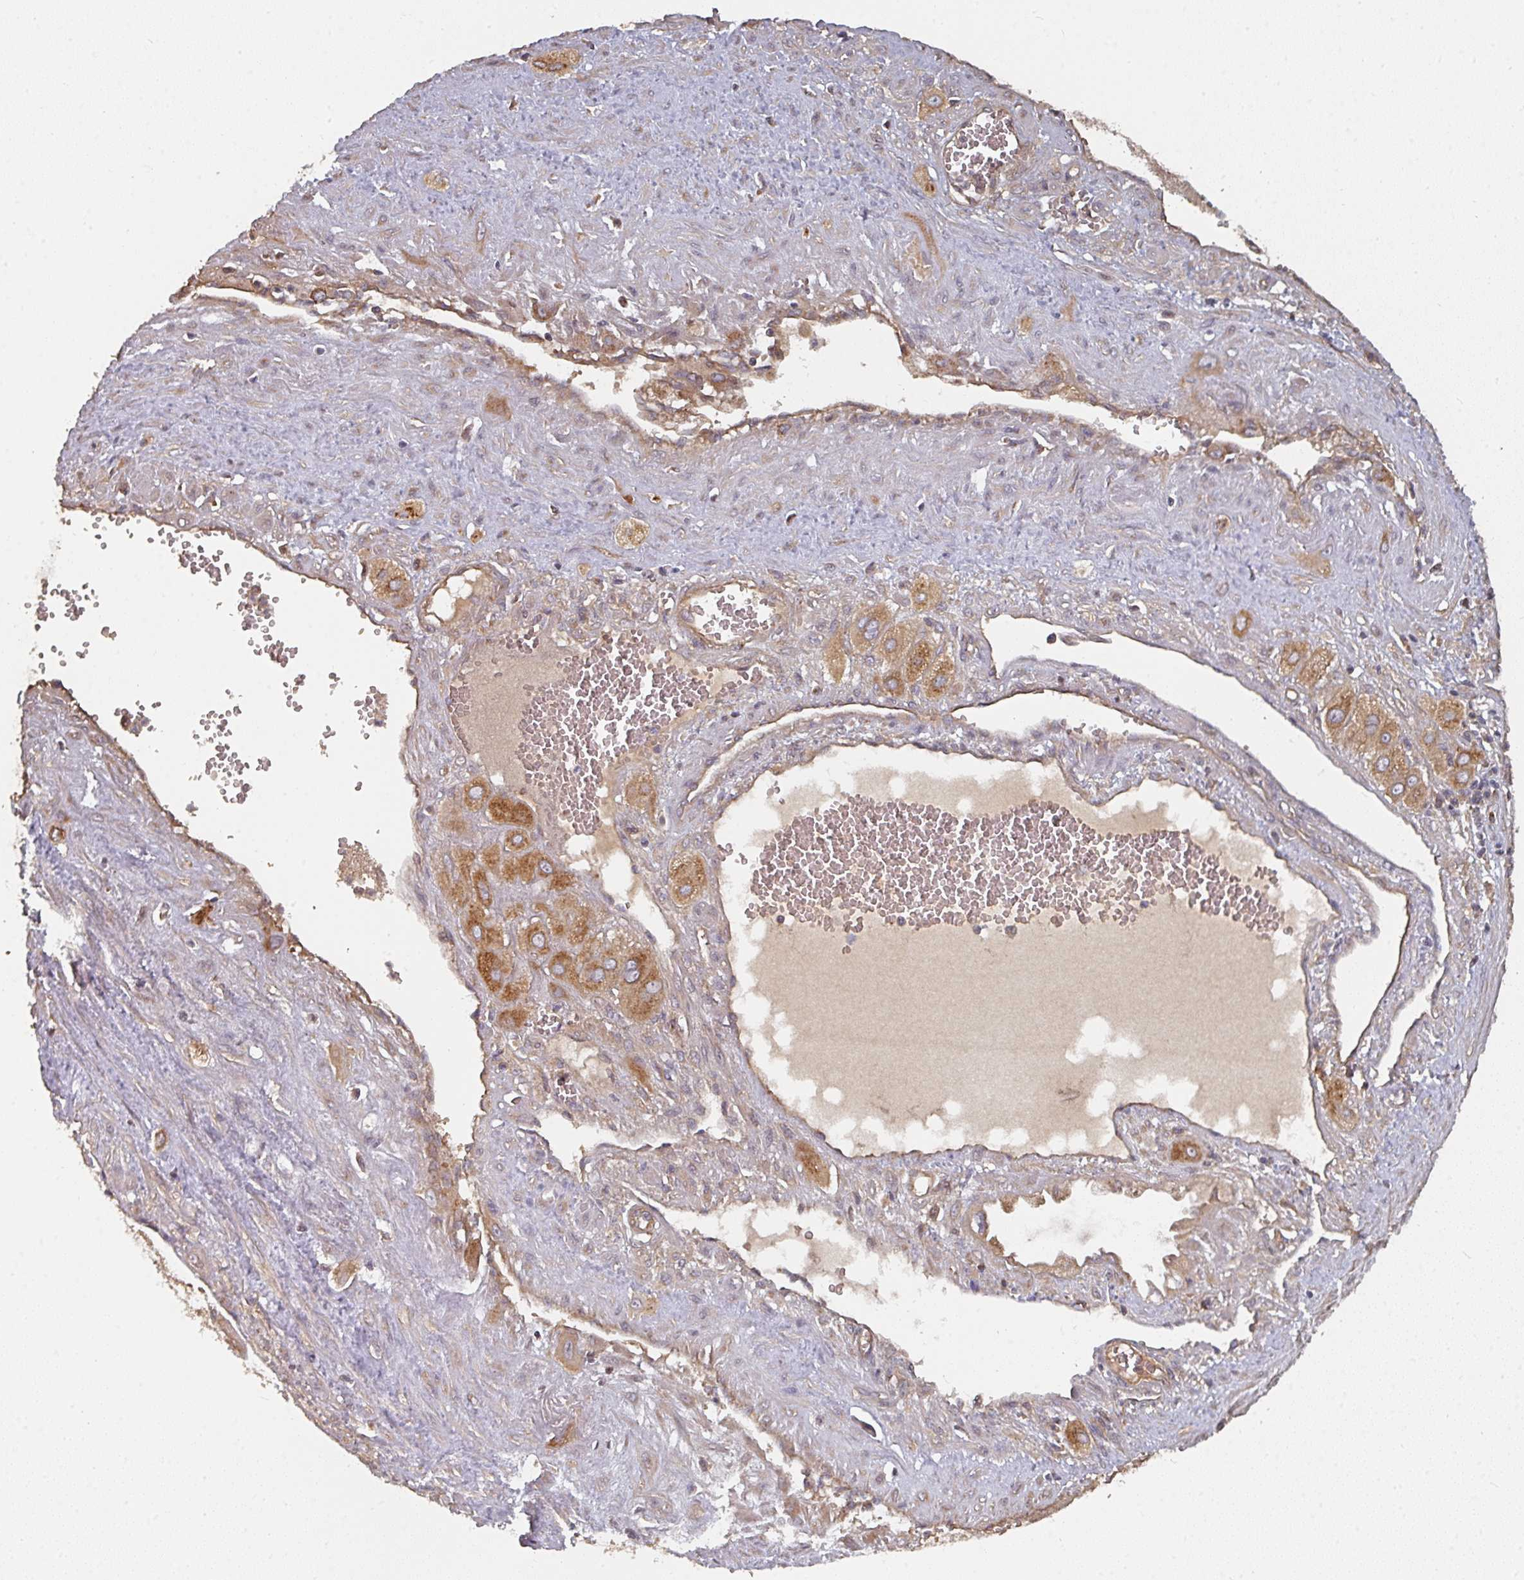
{"staining": {"intensity": "moderate", "quantity": ">75%", "location": "cytoplasmic/membranous"}, "tissue": "cervical cancer", "cell_type": "Tumor cells", "image_type": "cancer", "snomed": [{"axis": "morphology", "description": "Squamous cell carcinoma, NOS"}, {"axis": "topography", "description": "Cervix"}], "caption": "Squamous cell carcinoma (cervical) was stained to show a protein in brown. There is medium levels of moderate cytoplasmic/membranous staining in about >75% of tumor cells.", "gene": "EDEM2", "patient": {"sex": "female", "age": 34}}